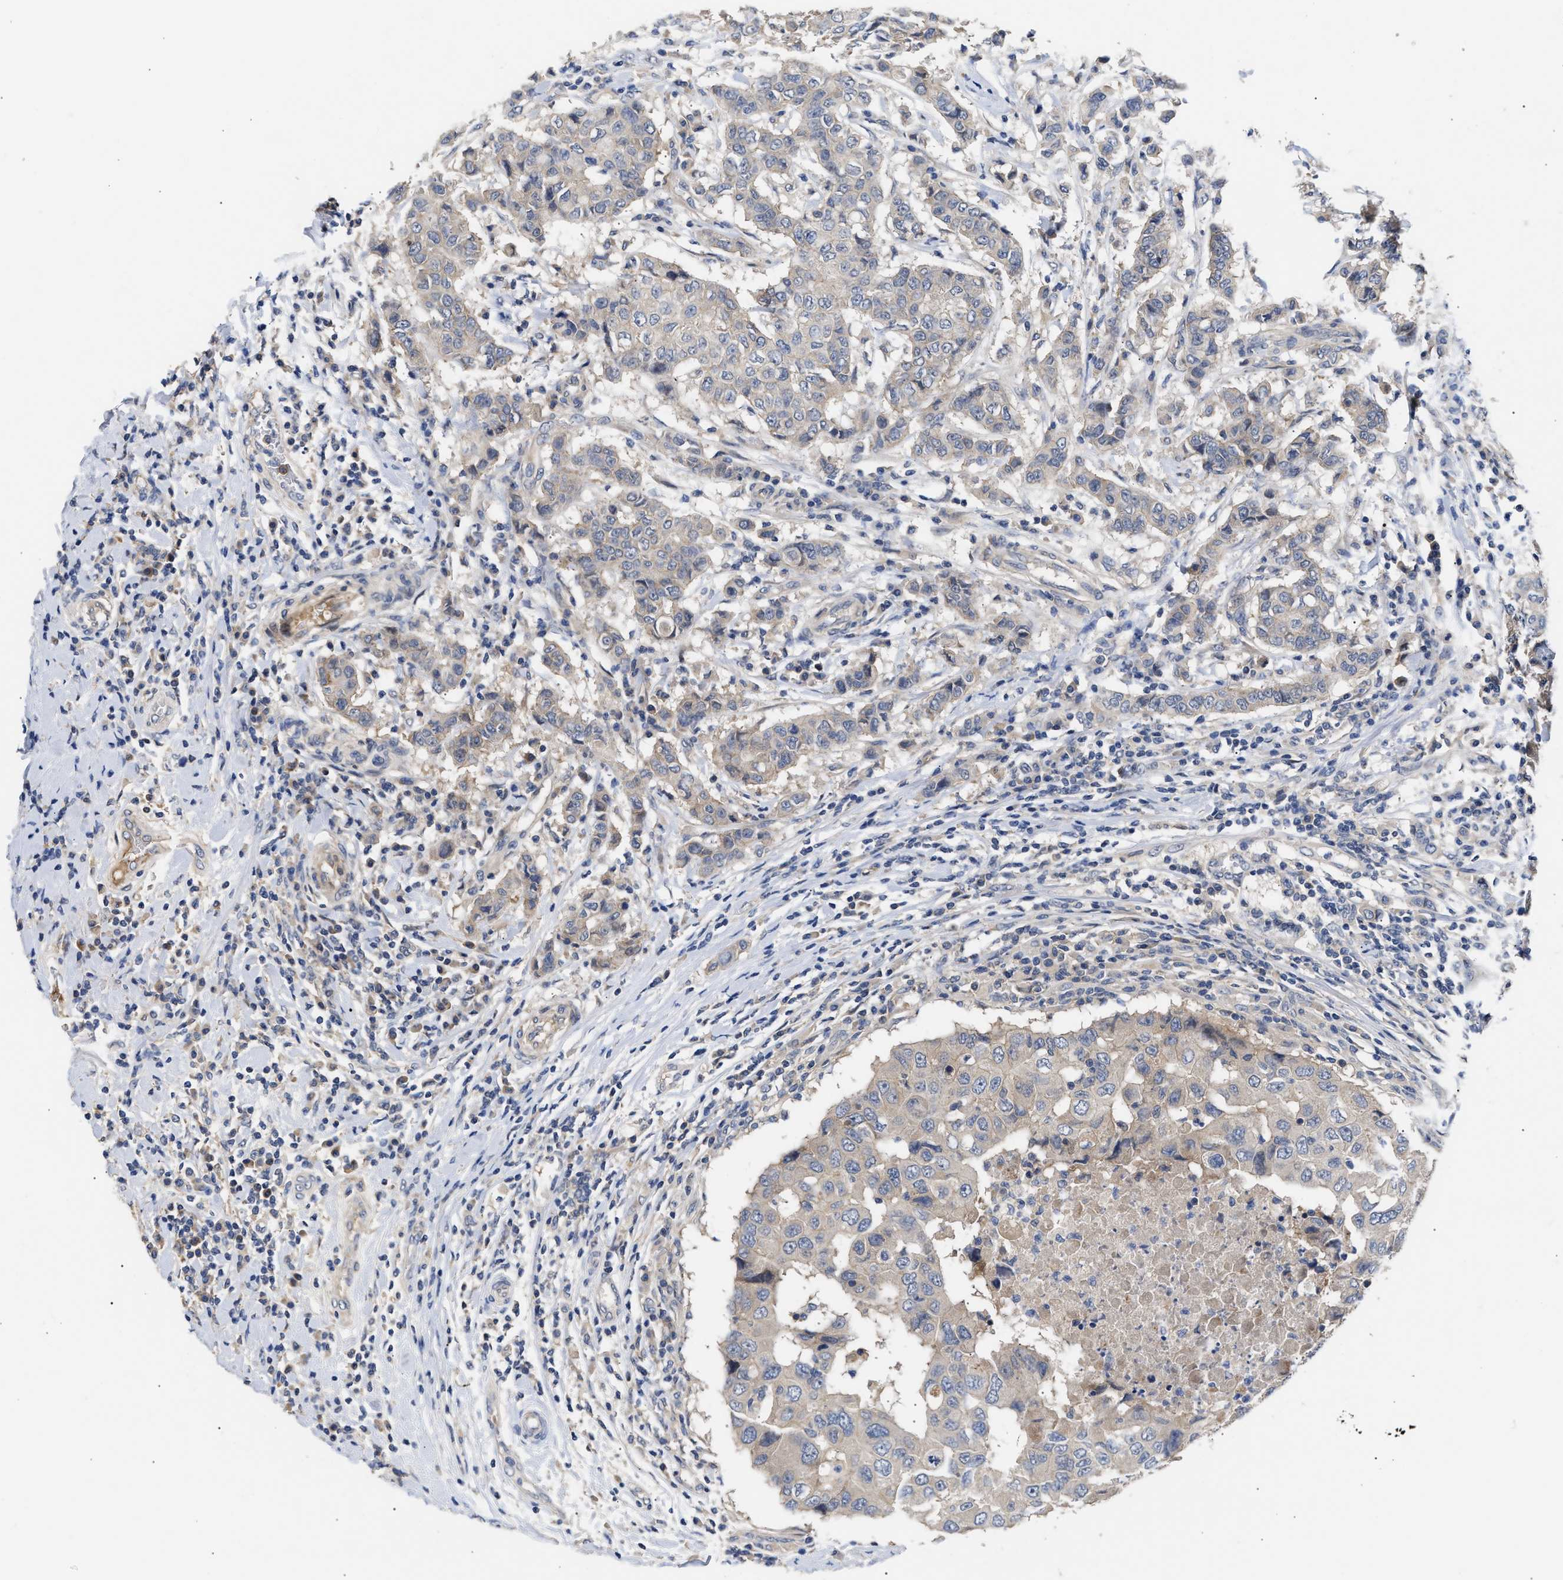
{"staining": {"intensity": "negative", "quantity": "none", "location": "none"}, "tissue": "breast cancer", "cell_type": "Tumor cells", "image_type": "cancer", "snomed": [{"axis": "morphology", "description": "Duct carcinoma"}, {"axis": "topography", "description": "Breast"}], "caption": "High power microscopy histopathology image of an immunohistochemistry (IHC) image of breast invasive ductal carcinoma, revealing no significant positivity in tumor cells. (DAB (3,3'-diaminobenzidine) immunohistochemistry visualized using brightfield microscopy, high magnification).", "gene": "KASH5", "patient": {"sex": "female", "age": 27}}